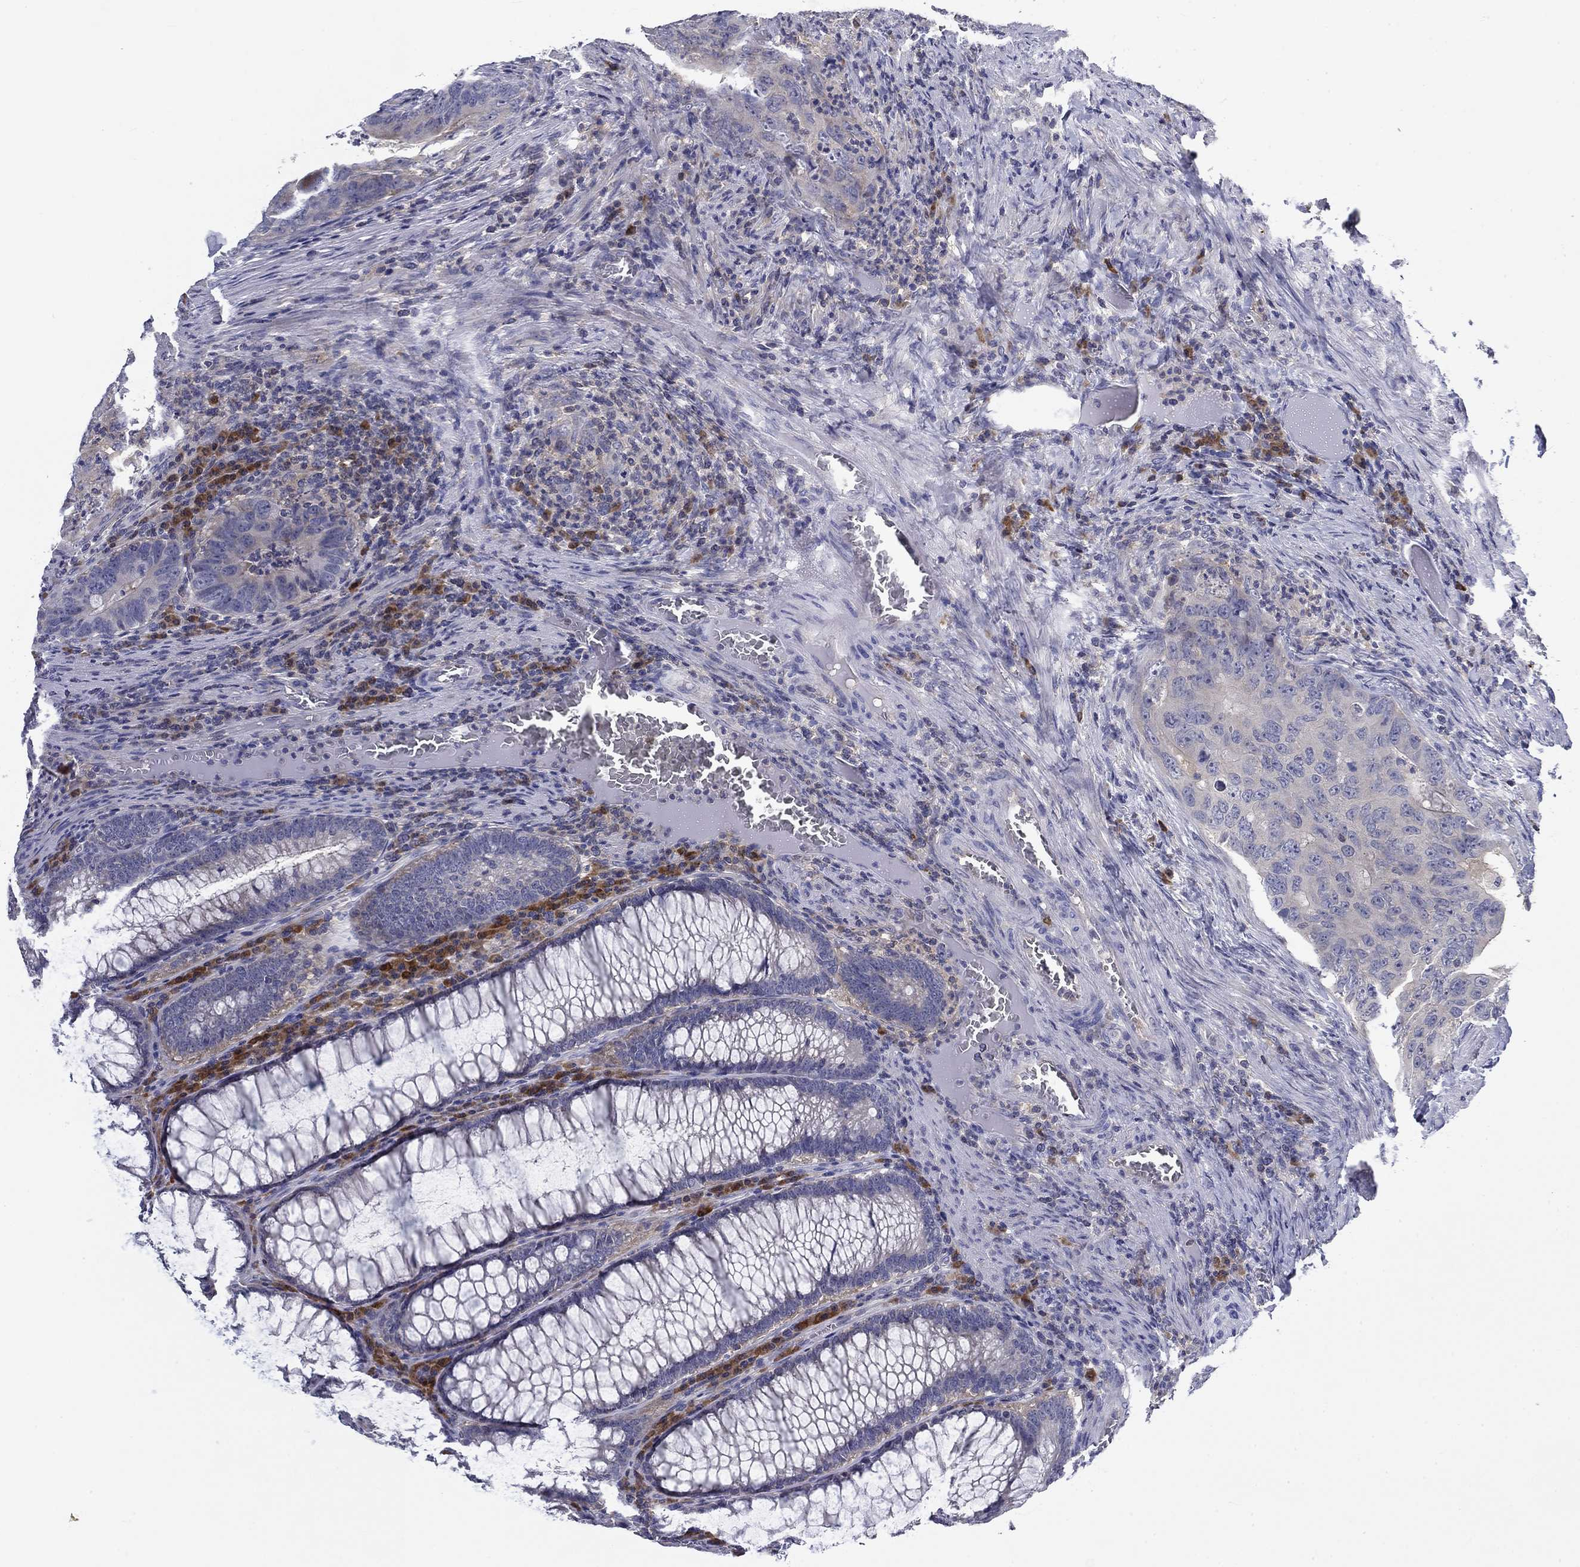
{"staining": {"intensity": "negative", "quantity": "none", "location": "none"}, "tissue": "colorectal cancer", "cell_type": "Tumor cells", "image_type": "cancer", "snomed": [{"axis": "morphology", "description": "Adenocarcinoma, NOS"}, {"axis": "topography", "description": "Colon"}], "caption": "Image shows no protein positivity in tumor cells of colorectal adenocarcinoma tissue.", "gene": "POU2F2", "patient": {"sex": "male", "age": 79}}